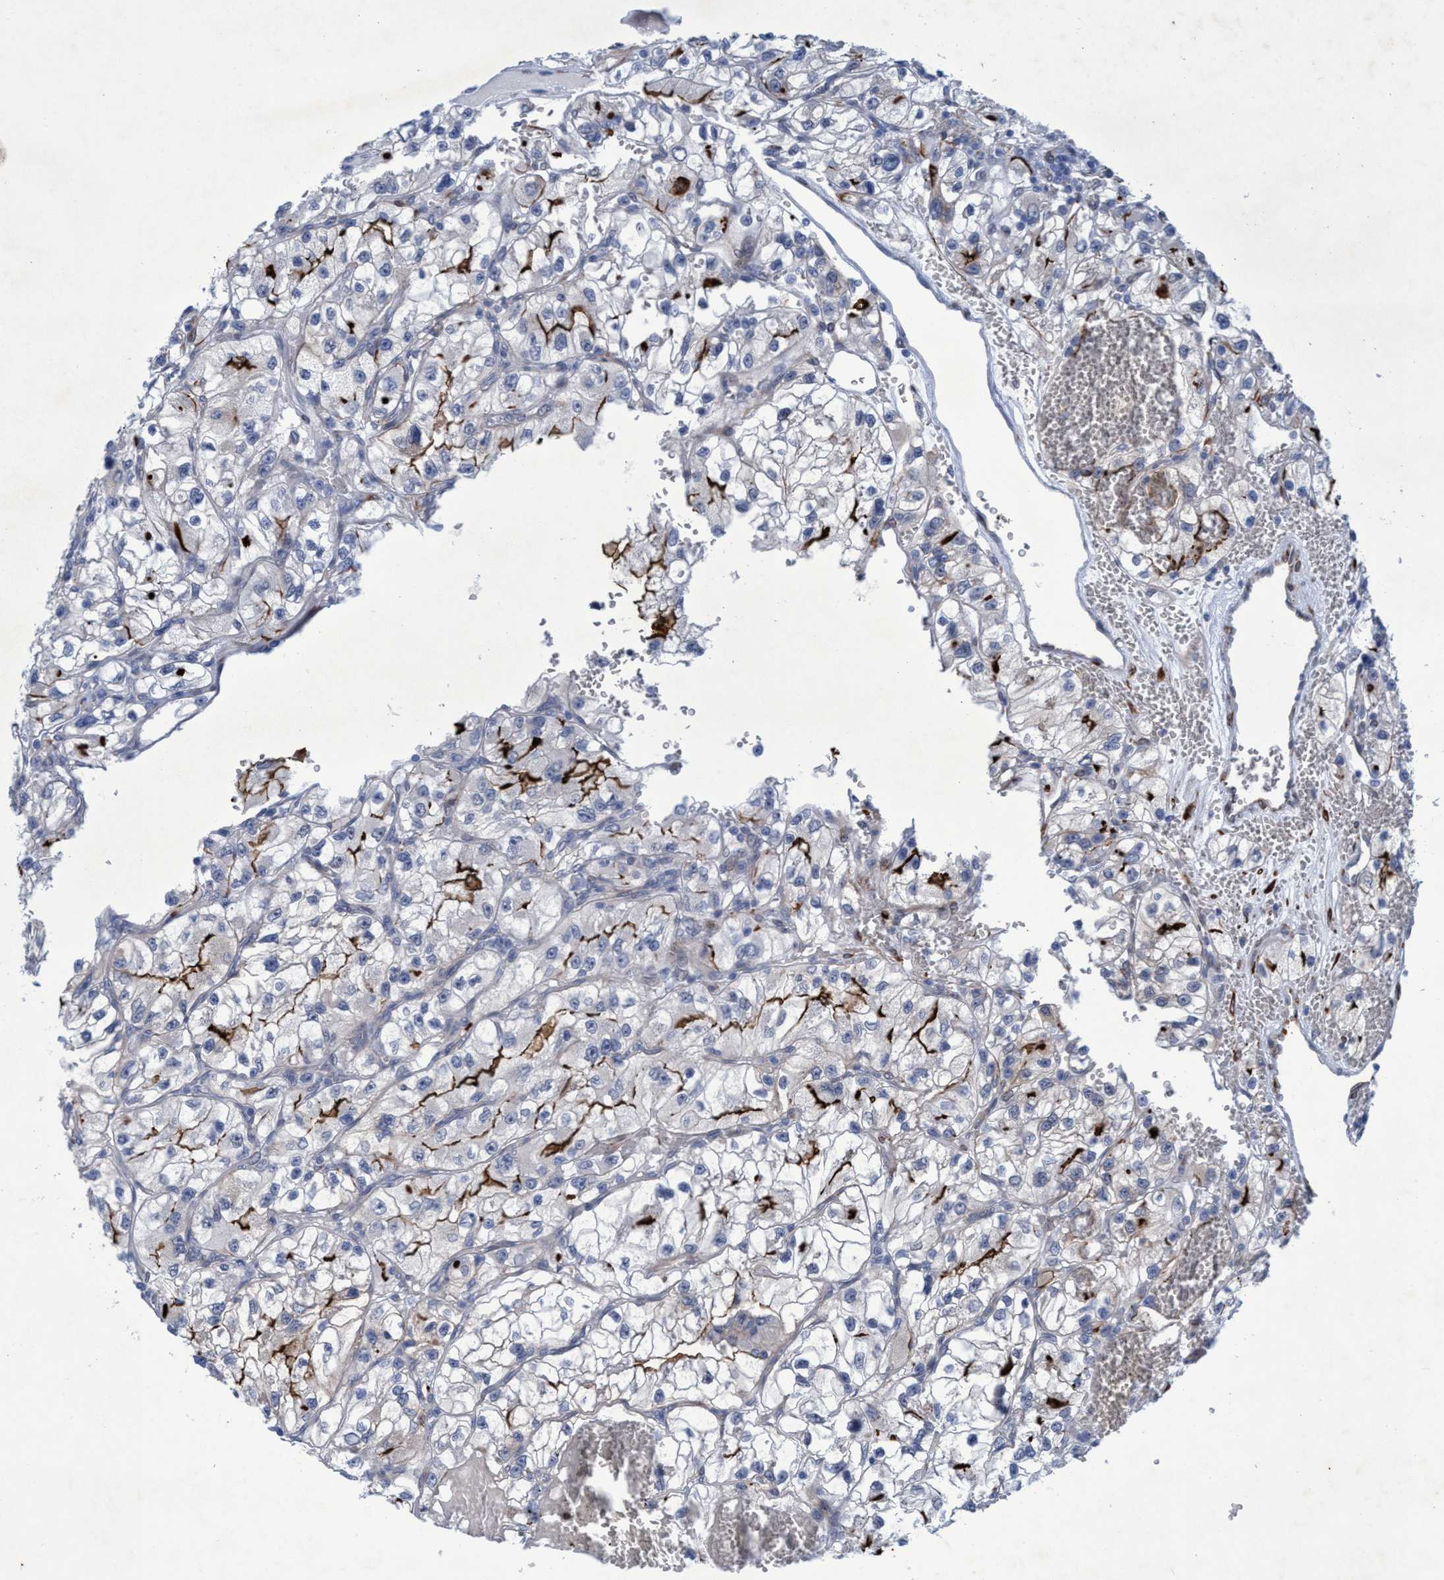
{"staining": {"intensity": "moderate", "quantity": "<25%", "location": "cytoplasmic/membranous"}, "tissue": "renal cancer", "cell_type": "Tumor cells", "image_type": "cancer", "snomed": [{"axis": "morphology", "description": "Adenocarcinoma, NOS"}, {"axis": "topography", "description": "Kidney"}], "caption": "The photomicrograph displays a brown stain indicating the presence of a protein in the cytoplasmic/membranous of tumor cells in renal cancer.", "gene": "SLC43A2", "patient": {"sex": "female", "age": 57}}